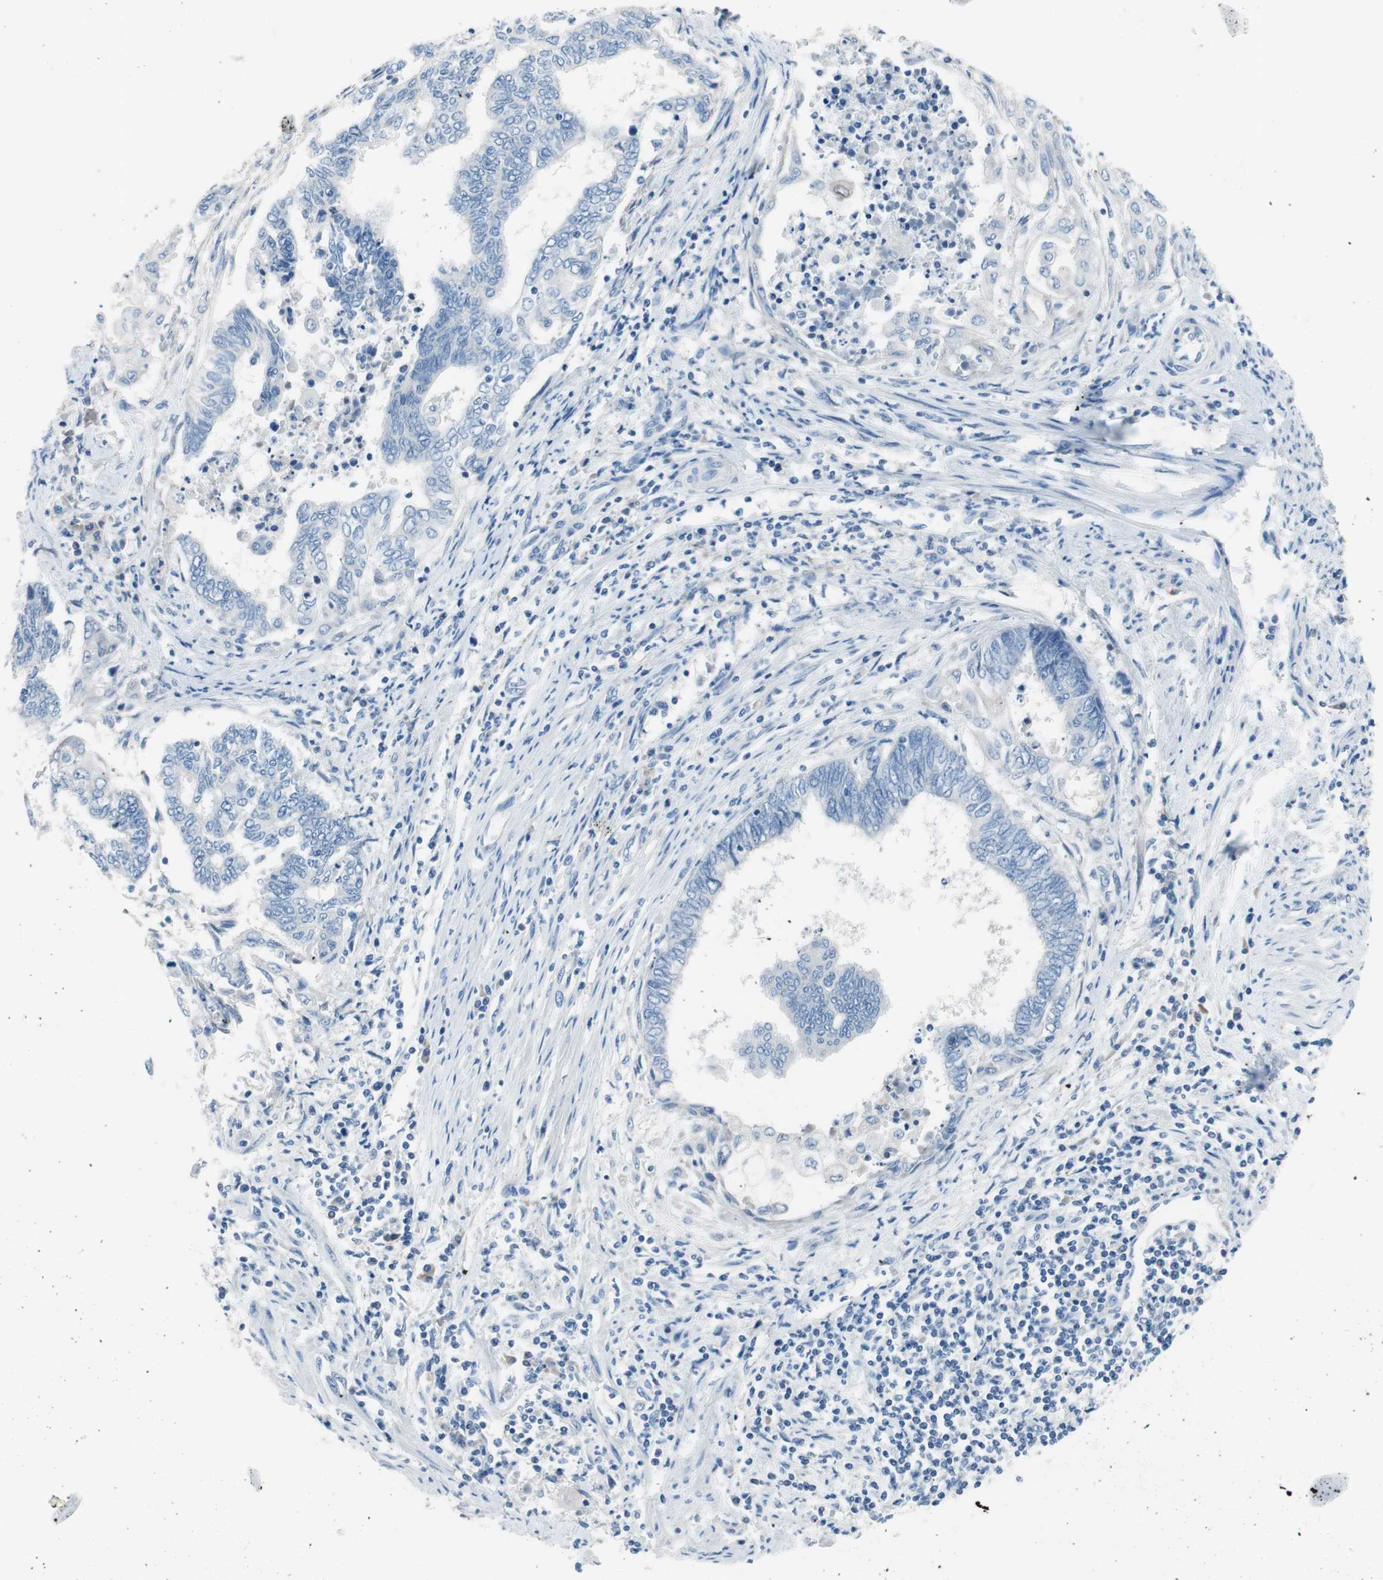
{"staining": {"intensity": "negative", "quantity": "none", "location": "none"}, "tissue": "endometrial cancer", "cell_type": "Tumor cells", "image_type": "cancer", "snomed": [{"axis": "morphology", "description": "Adenocarcinoma, NOS"}, {"axis": "topography", "description": "Uterus"}, {"axis": "topography", "description": "Endometrium"}], "caption": "This histopathology image is of endometrial cancer stained with immunohistochemistry (IHC) to label a protein in brown with the nuclei are counter-stained blue. There is no positivity in tumor cells.", "gene": "EVA1A", "patient": {"sex": "female", "age": 70}}